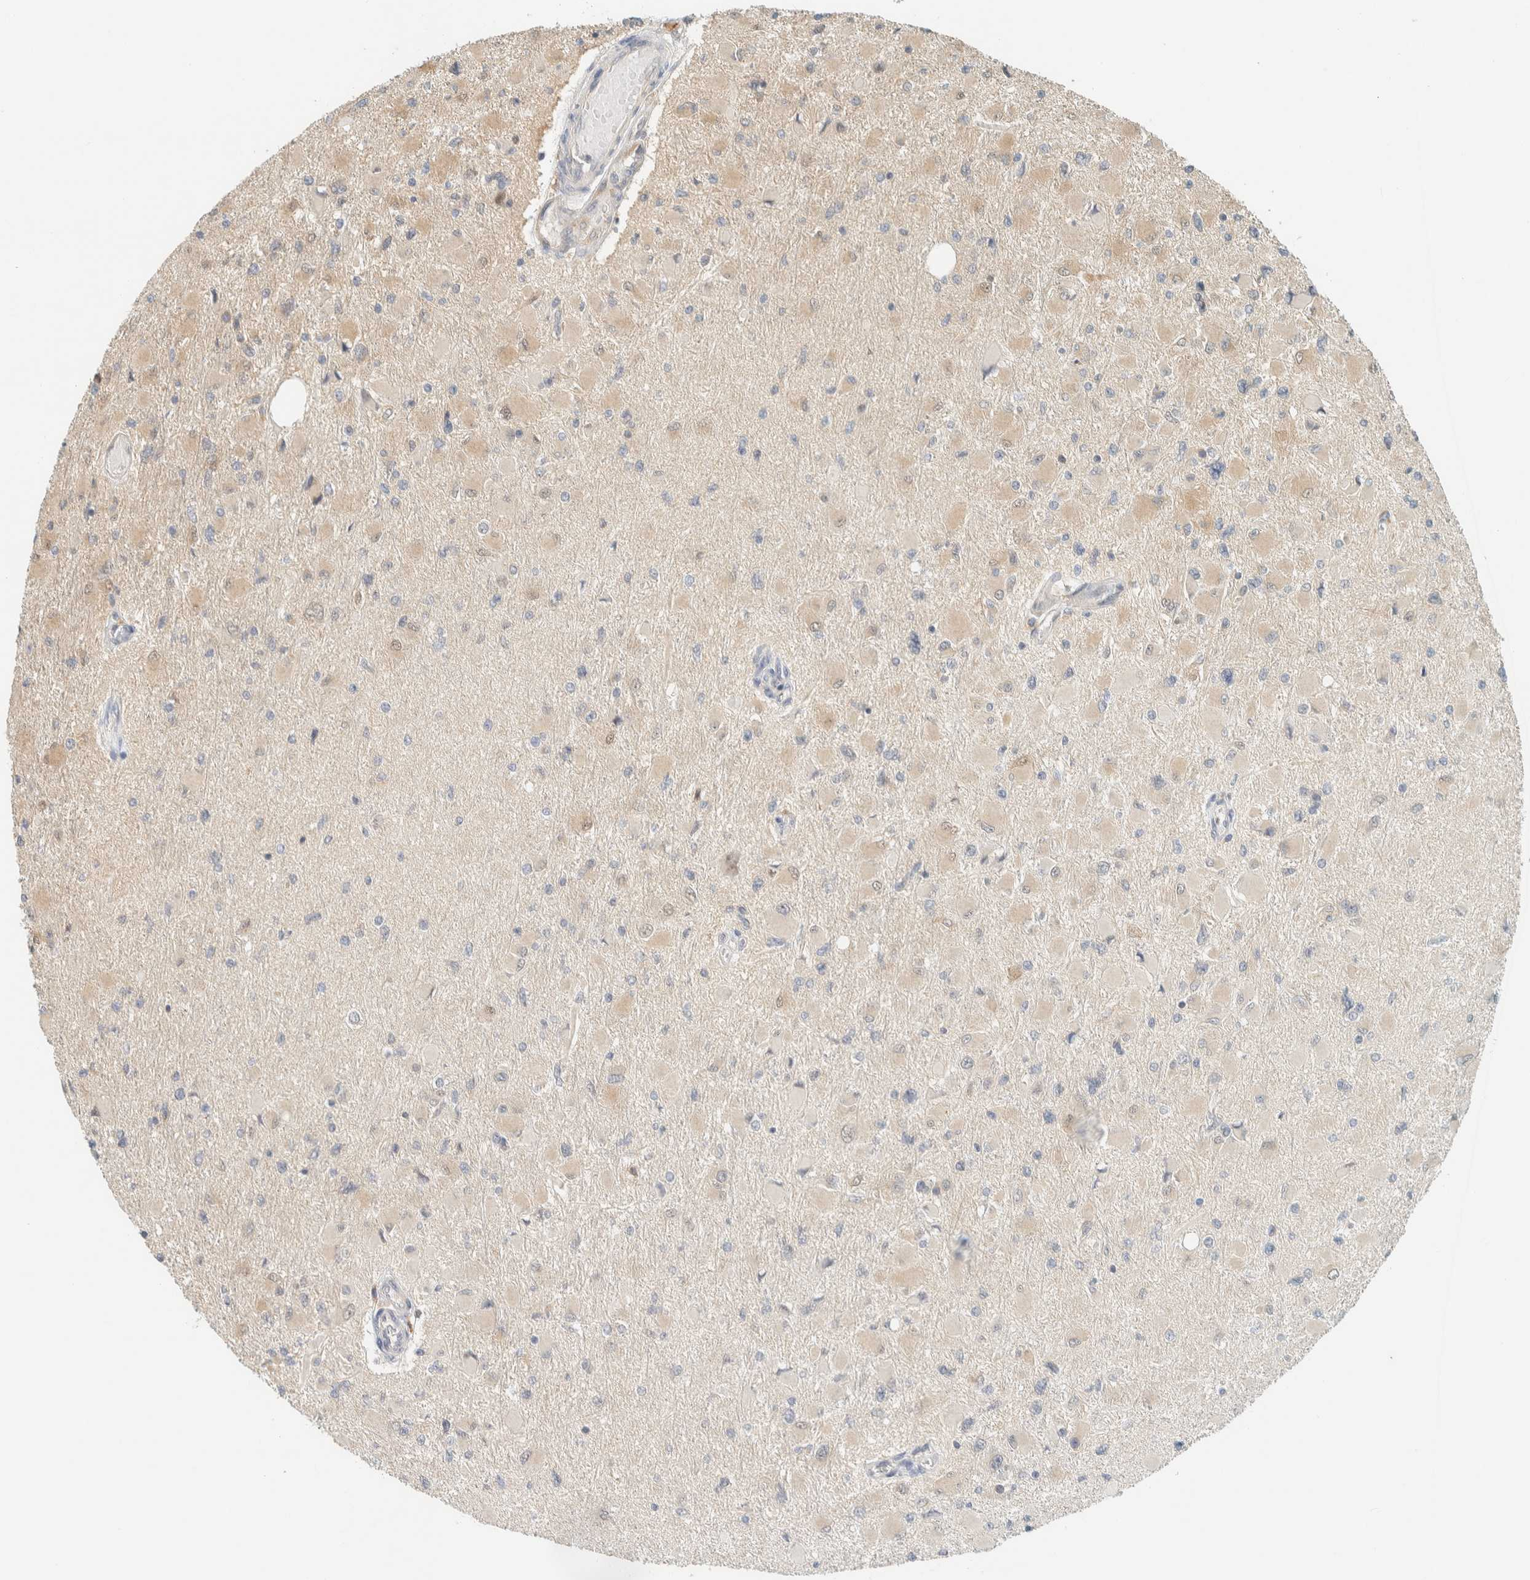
{"staining": {"intensity": "weak", "quantity": "<25%", "location": "cytoplasmic/membranous"}, "tissue": "glioma", "cell_type": "Tumor cells", "image_type": "cancer", "snomed": [{"axis": "morphology", "description": "Glioma, malignant, High grade"}, {"axis": "topography", "description": "Cerebral cortex"}], "caption": "Human high-grade glioma (malignant) stained for a protein using immunohistochemistry reveals no staining in tumor cells.", "gene": "RAB11FIP1", "patient": {"sex": "female", "age": 36}}